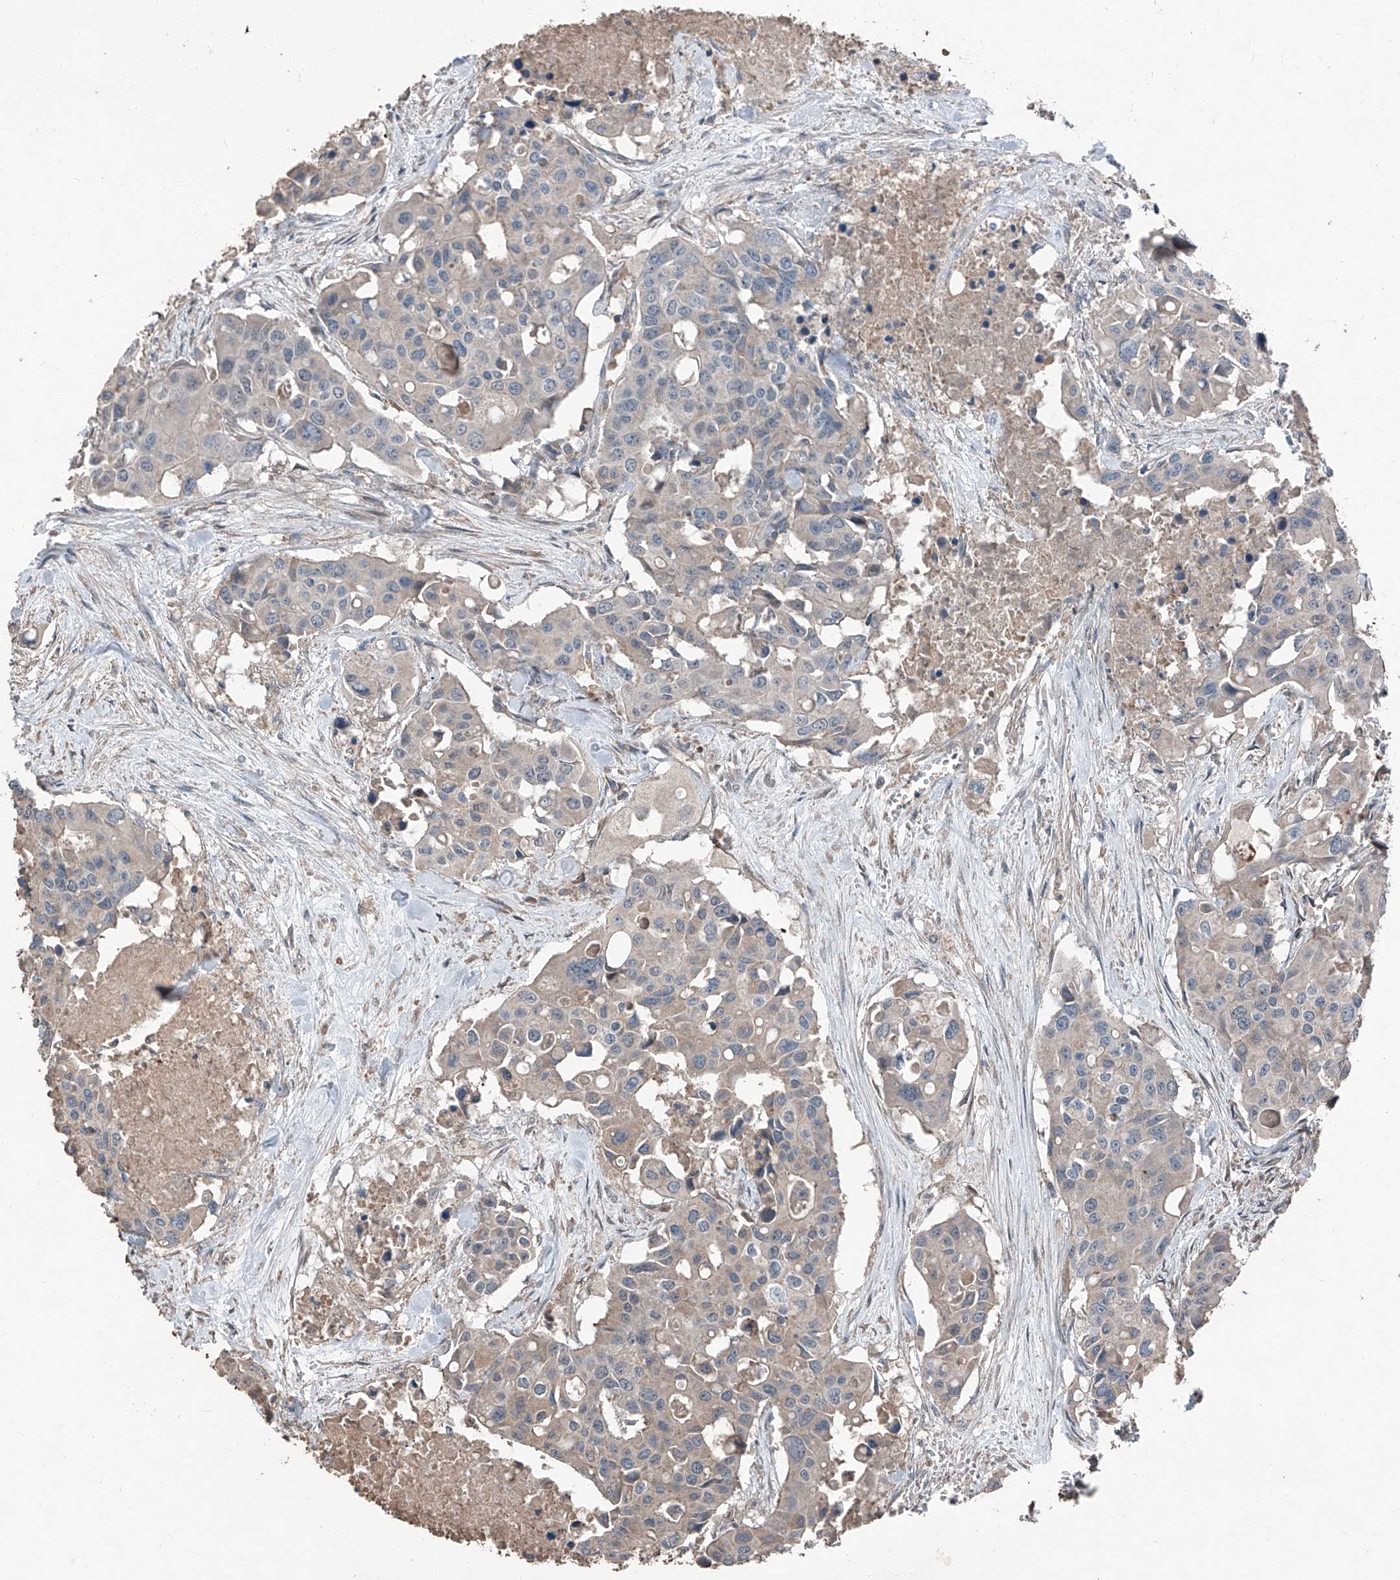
{"staining": {"intensity": "negative", "quantity": "none", "location": "none"}, "tissue": "colorectal cancer", "cell_type": "Tumor cells", "image_type": "cancer", "snomed": [{"axis": "morphology", "description": "Adenocarcinoma, NOS"}, {"axis": "topography", "description": "Colon"}], "caption": "Colorectal cancer (adenocarcinoma) was stained to show a protein in brown. There is no significant staining in tumor cells. (DAB (3,3'-diaminobenzidine) immunohistochemistry with hematoxylin counter stain).", "gene": "MAMLD1", "patient": {"sex": "male", "age": 77}}